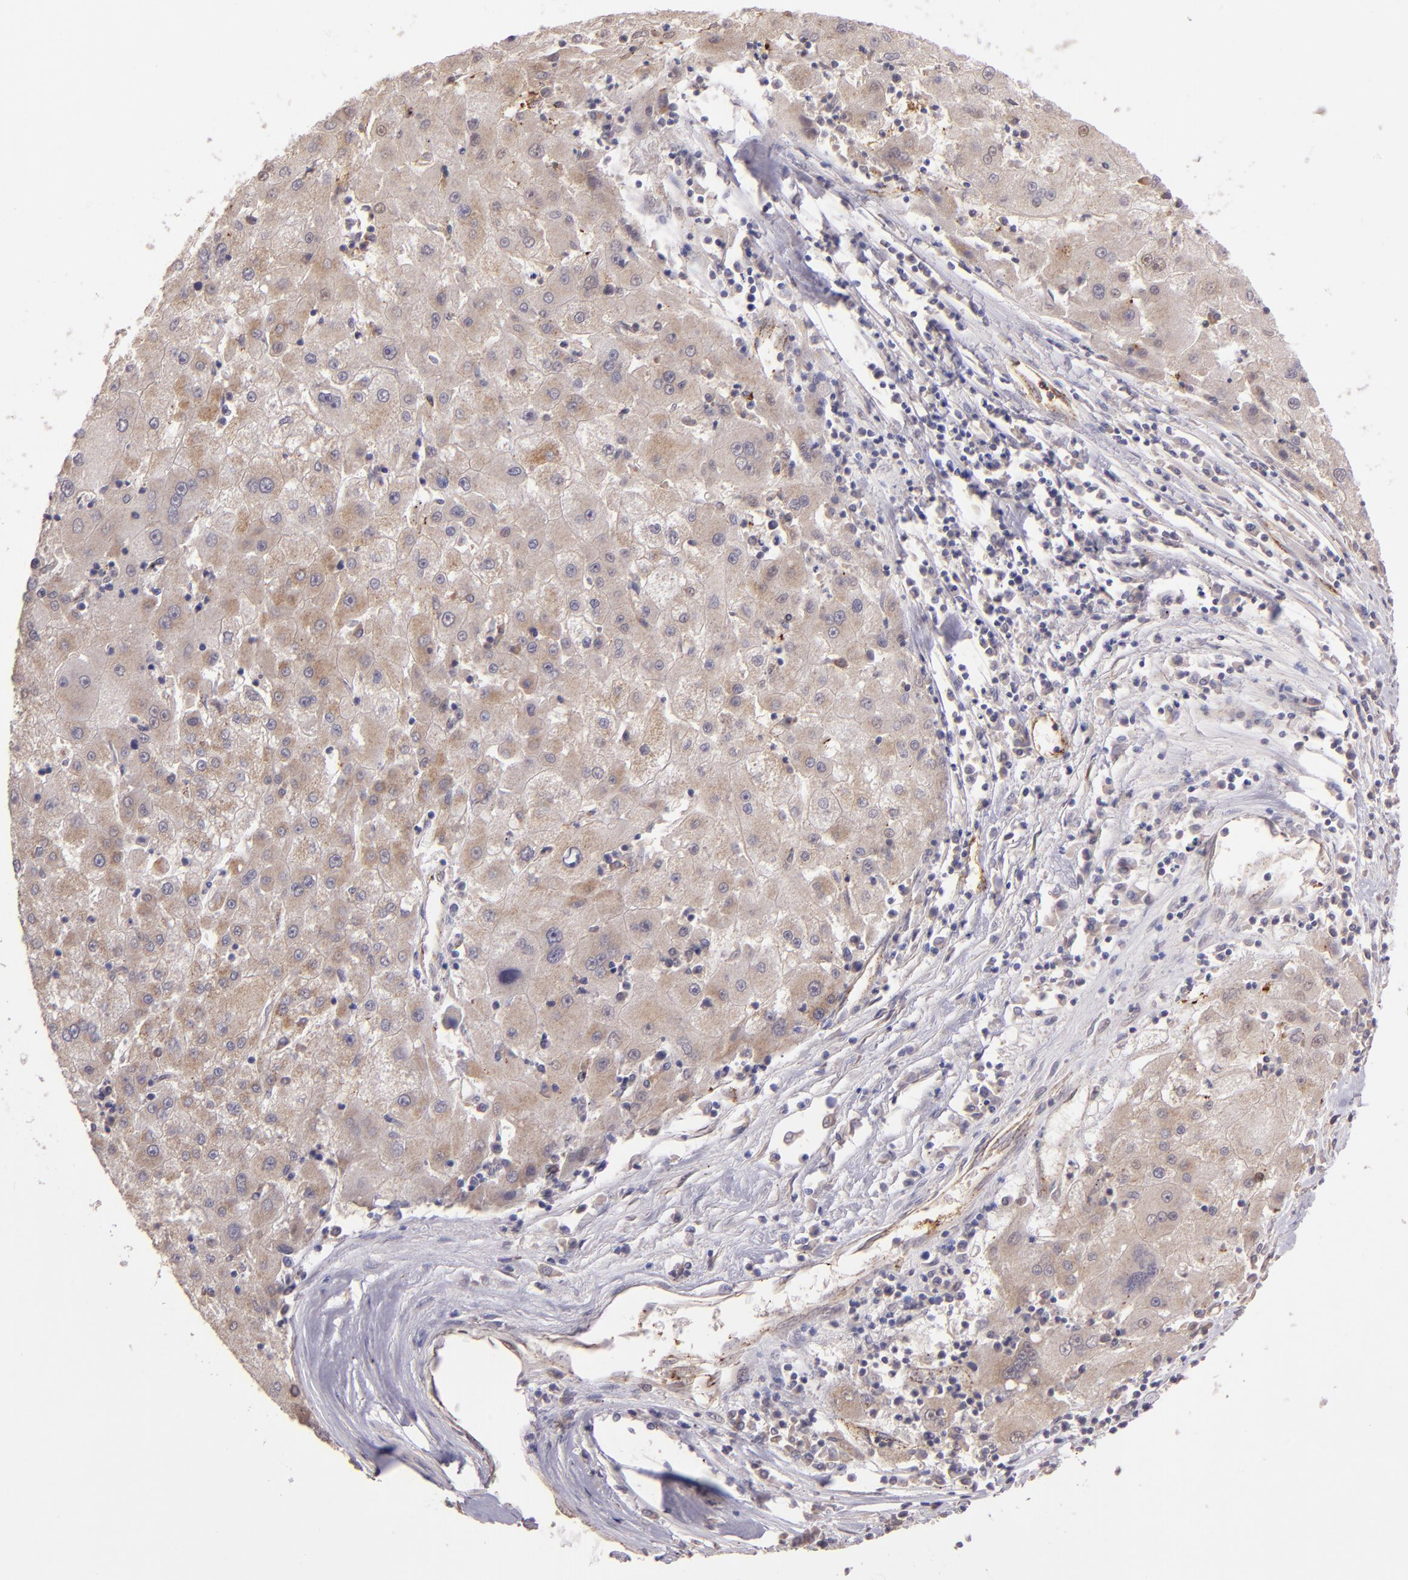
{"staining": {"intensity": "weak", "quantity": ">75%", "location": "cytoplasmic/membranous"}, "tissue": "liver cancer", "cell_type": "Tumor cells", "image_type": "cancer", "snomed": [{"axis": "morphology", "description": "Carcinoma, Hepatocellular, NOS"}, {"axis": "topography", "description": "Liver"}], "caption": "Immunohistochemical staining of human liver cancer (hepatocellular carcinoma) reveals weak cytoplasmic/membranous protein positivity in approximately >75% of tumor cells.", "gene": "TAF7L", "patient": {"sex": "male", "age": 72}}